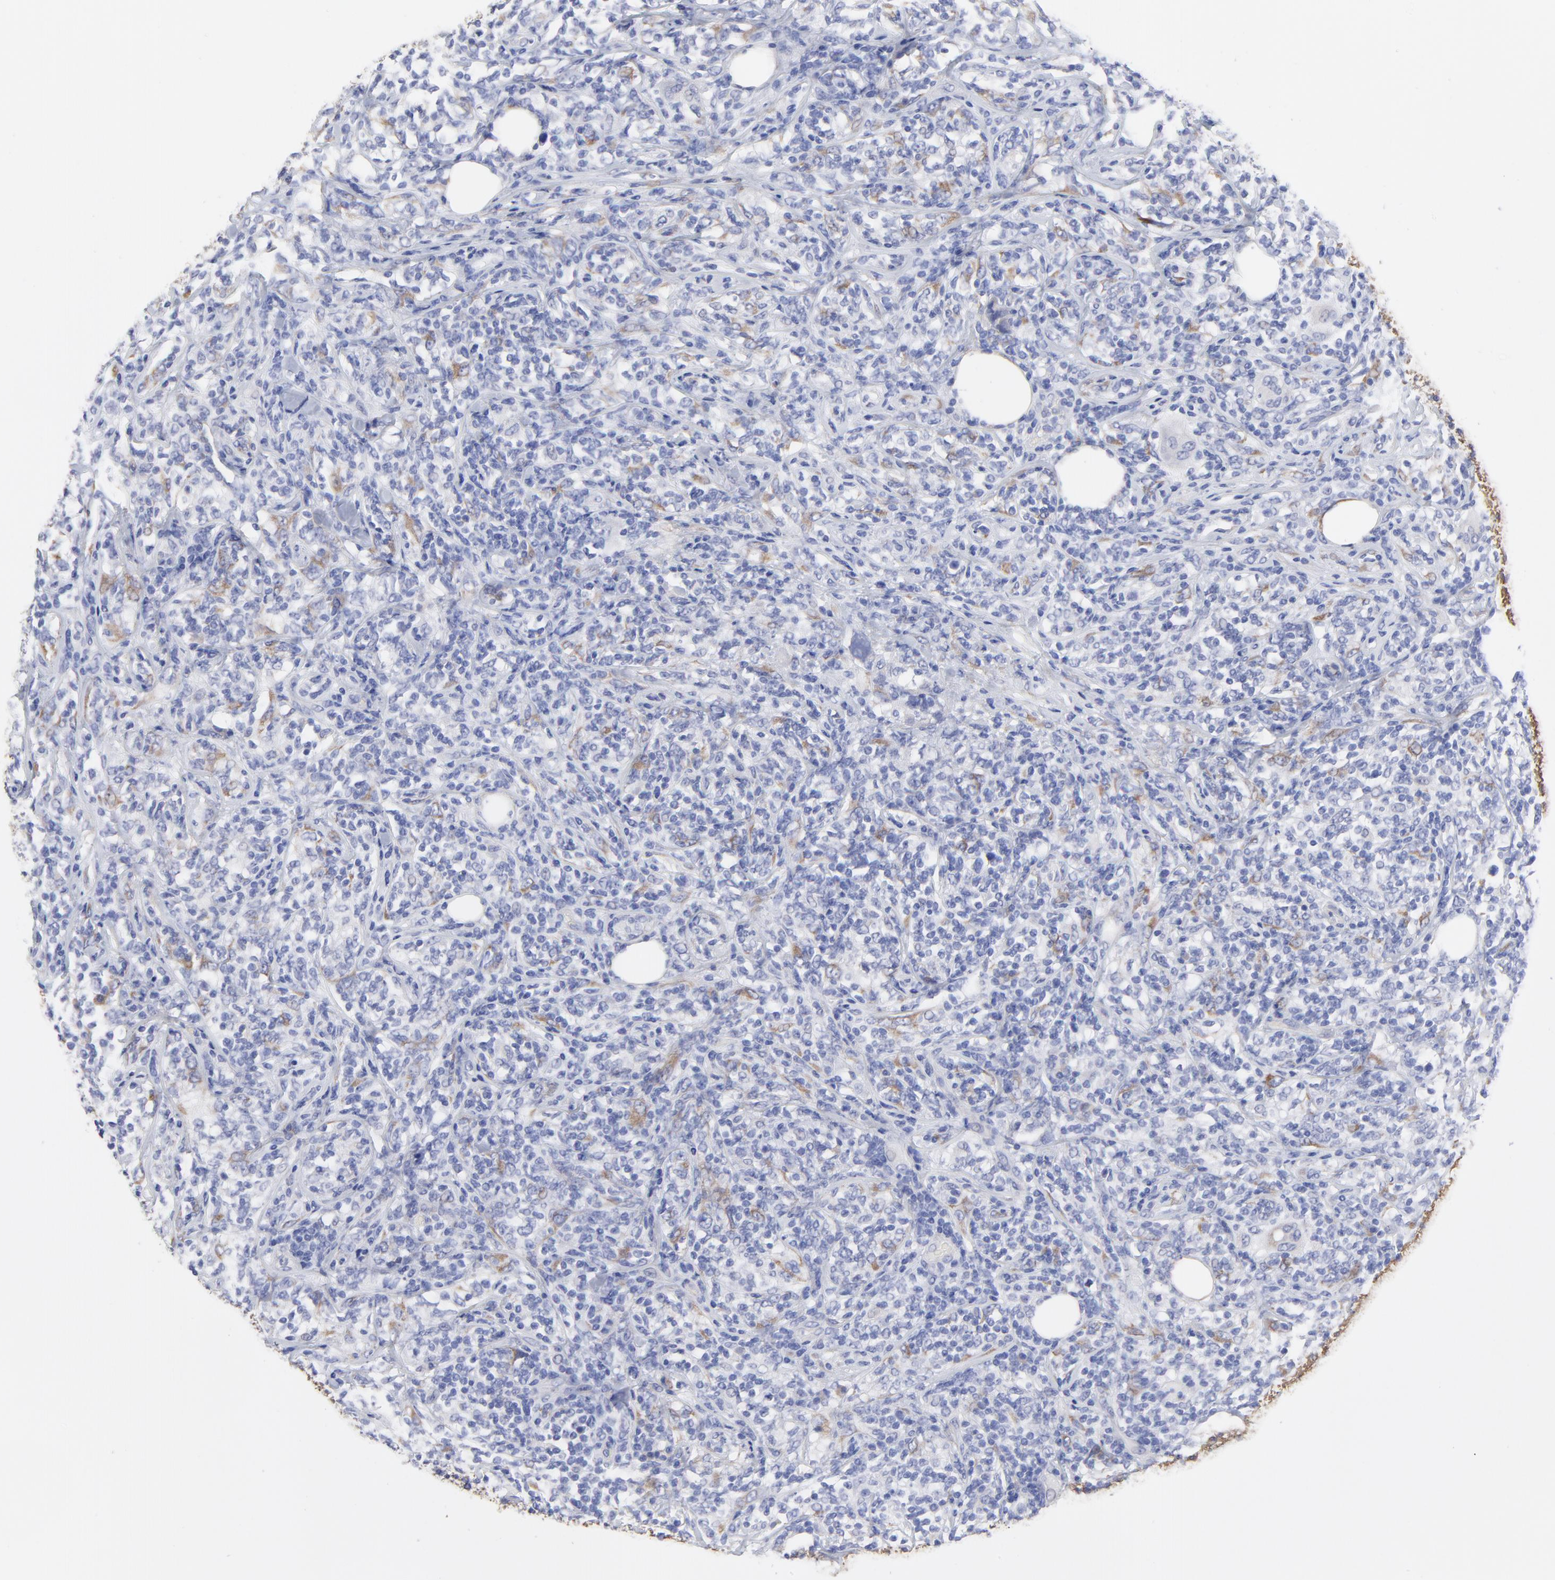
{"staining": {"intensity": "negative", "quantity": "none", "location": "none"}, "tissue": "lymphoma", "cell_type": "Tumor cells", "image_type": "cancer", "snomed": [{"axis": "morphology", "description": "Malignant lymphoma, non-Hodgkin's type, High grade"}, {"axis": "topography", "description": "Lymph node"}], "caption": "This is a micrograph of immunohistochemistry staining of lymphoma, which shows no positivity in tumor cells.", "gene": "DUSP9", "patient": {"sex": "female", "age": 84}}